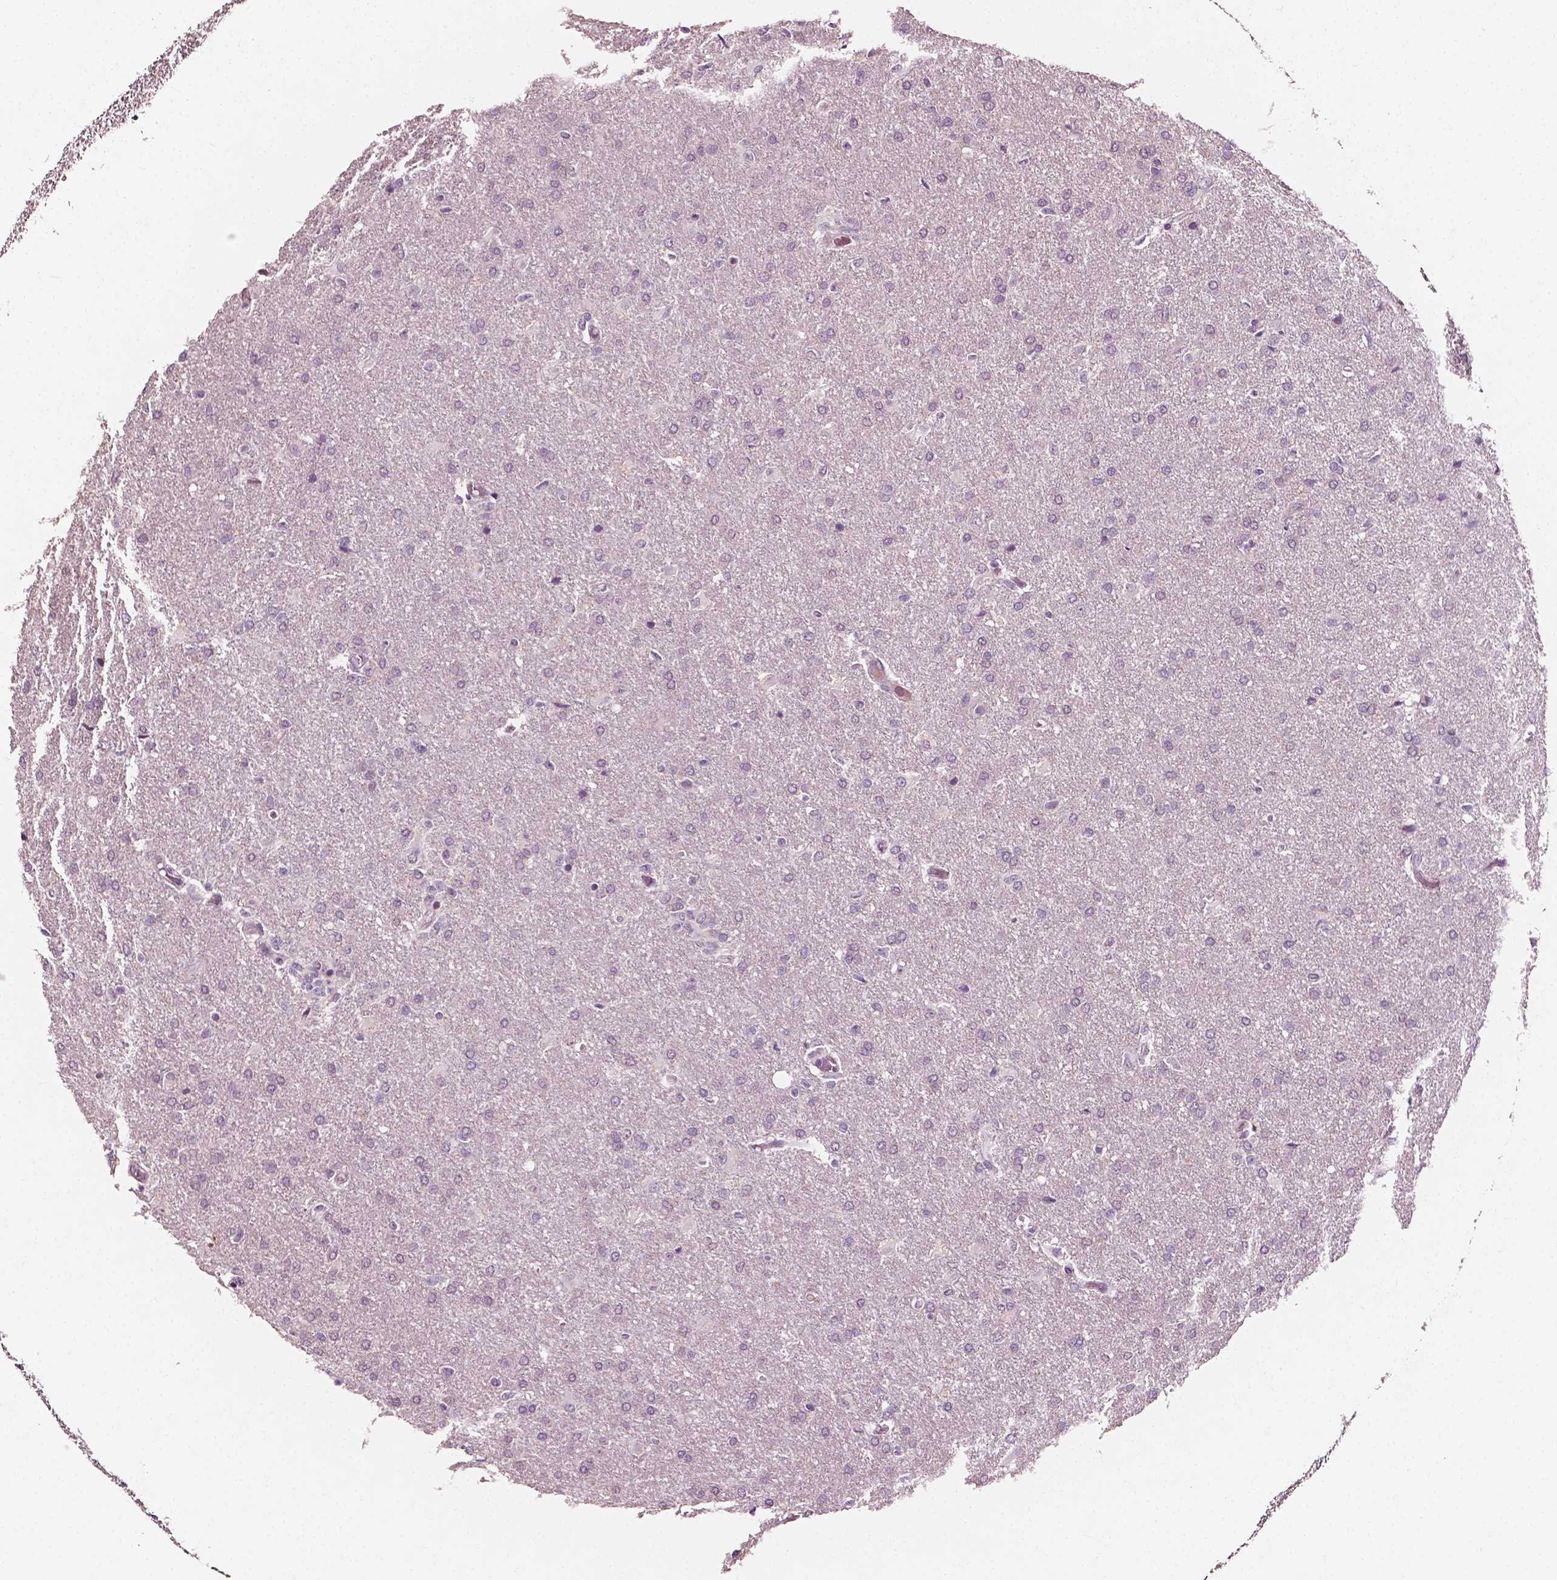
{"staining": {"intensity": "negative", "quantity": "none", "location": "none"}, "tissue": "glioma", "cell_type": "Tumor cells", "image_type": "cancer", "snomed": [{"axis": "morphology", "description": "Glioma, malignant, High grade"}, {"axis": "topography", "description": "Brain"}], "caption": "Histopathology image shows no protein expression in tumor cells of malignant high-grade glioma tissue.", "gene": "PLA2R1", "patient": {"sex": "male", "age": 68}}